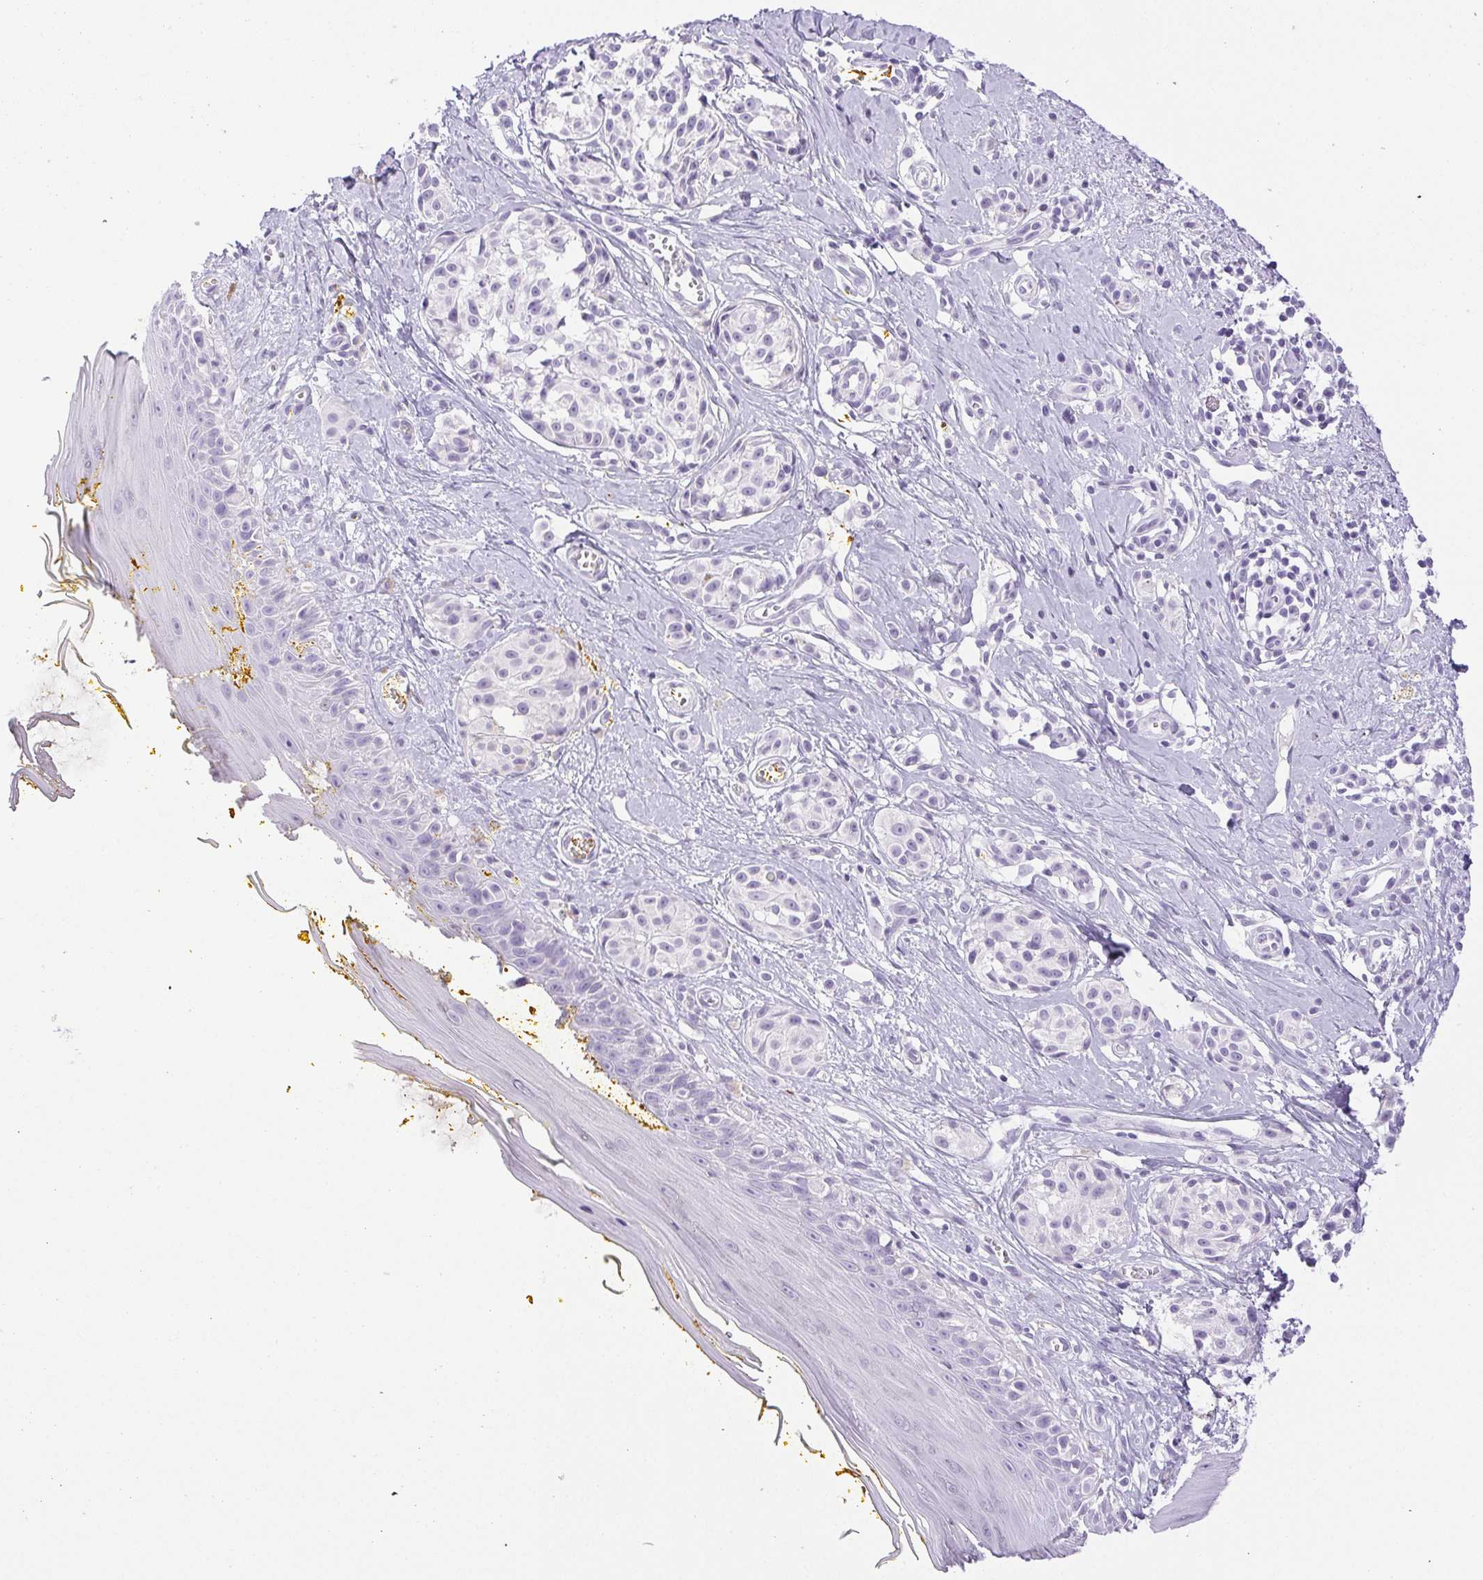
{"staining": {"intensity": "negative", "quantity": "none", "location": "none"}, "tissue": "melanoma", "cell_type": "Tumor cells", "image_type": "cancer", "snomed": [{"axis": "morphology", "description": "Malignant melanoma, NOS"}, {"axis": "topography", "description": "Skin"}], "caption": "The photomicrograph displays no staining of tumor cells in melanoma.", "gene": "HLA-G", "patient": {"sex": "male", "age": 74}}